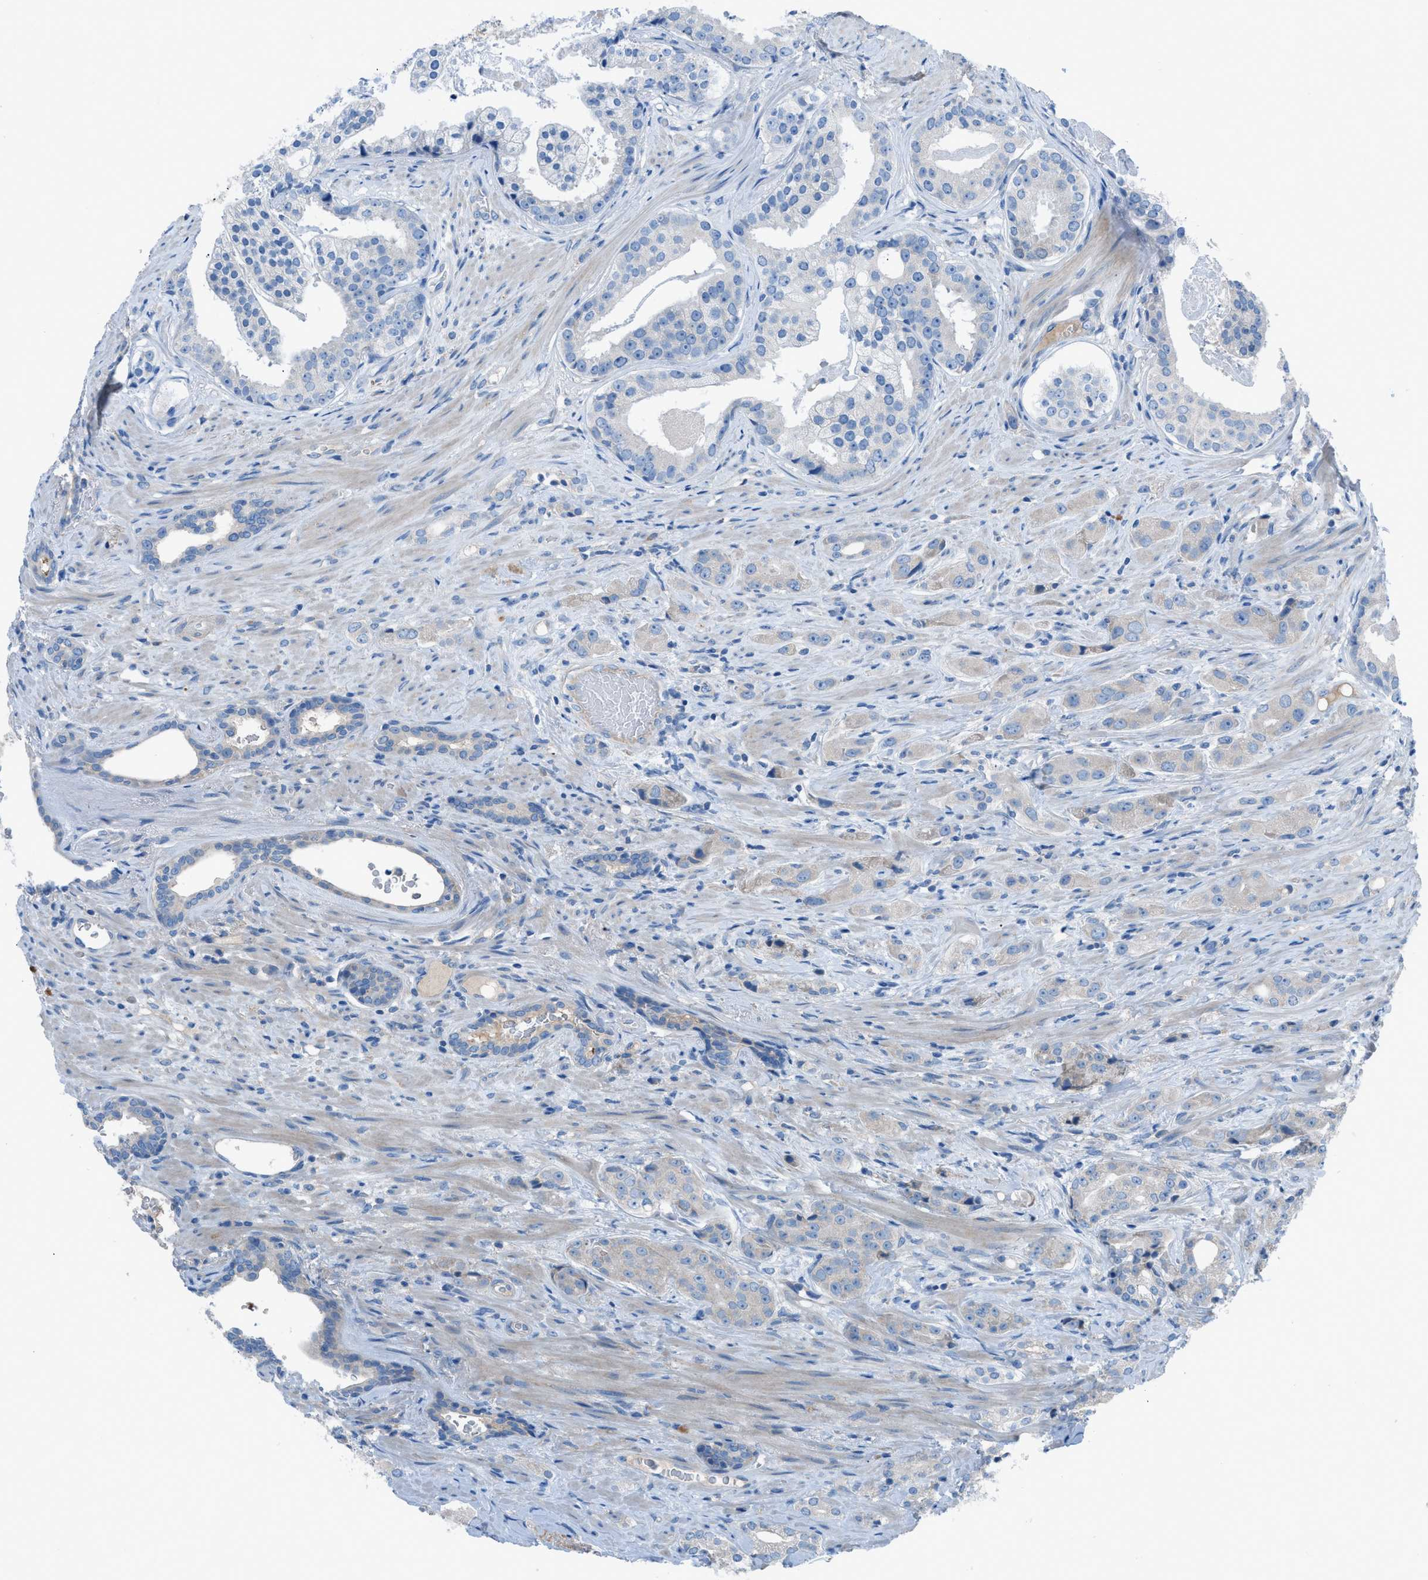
{"staining": {"intensity": "negative", "quantity": "none", "location": "none"}, "tissue": "prostate cancer", "cell_type": "Tumor cells", "image_type": "cancer", "snomed": [{"axis": "morphology", "description": "Adenocarcinoma, High grade"}, {"axis": "topography", "description": "Prostate"}], "caption": "High-grade adenocarcinoma (prostate) stained for a protein using immunohistochemistry exhibits no expression tumor cells.", "gene": "C5AR2", "patient": {"sex": "male", "age": 71}}